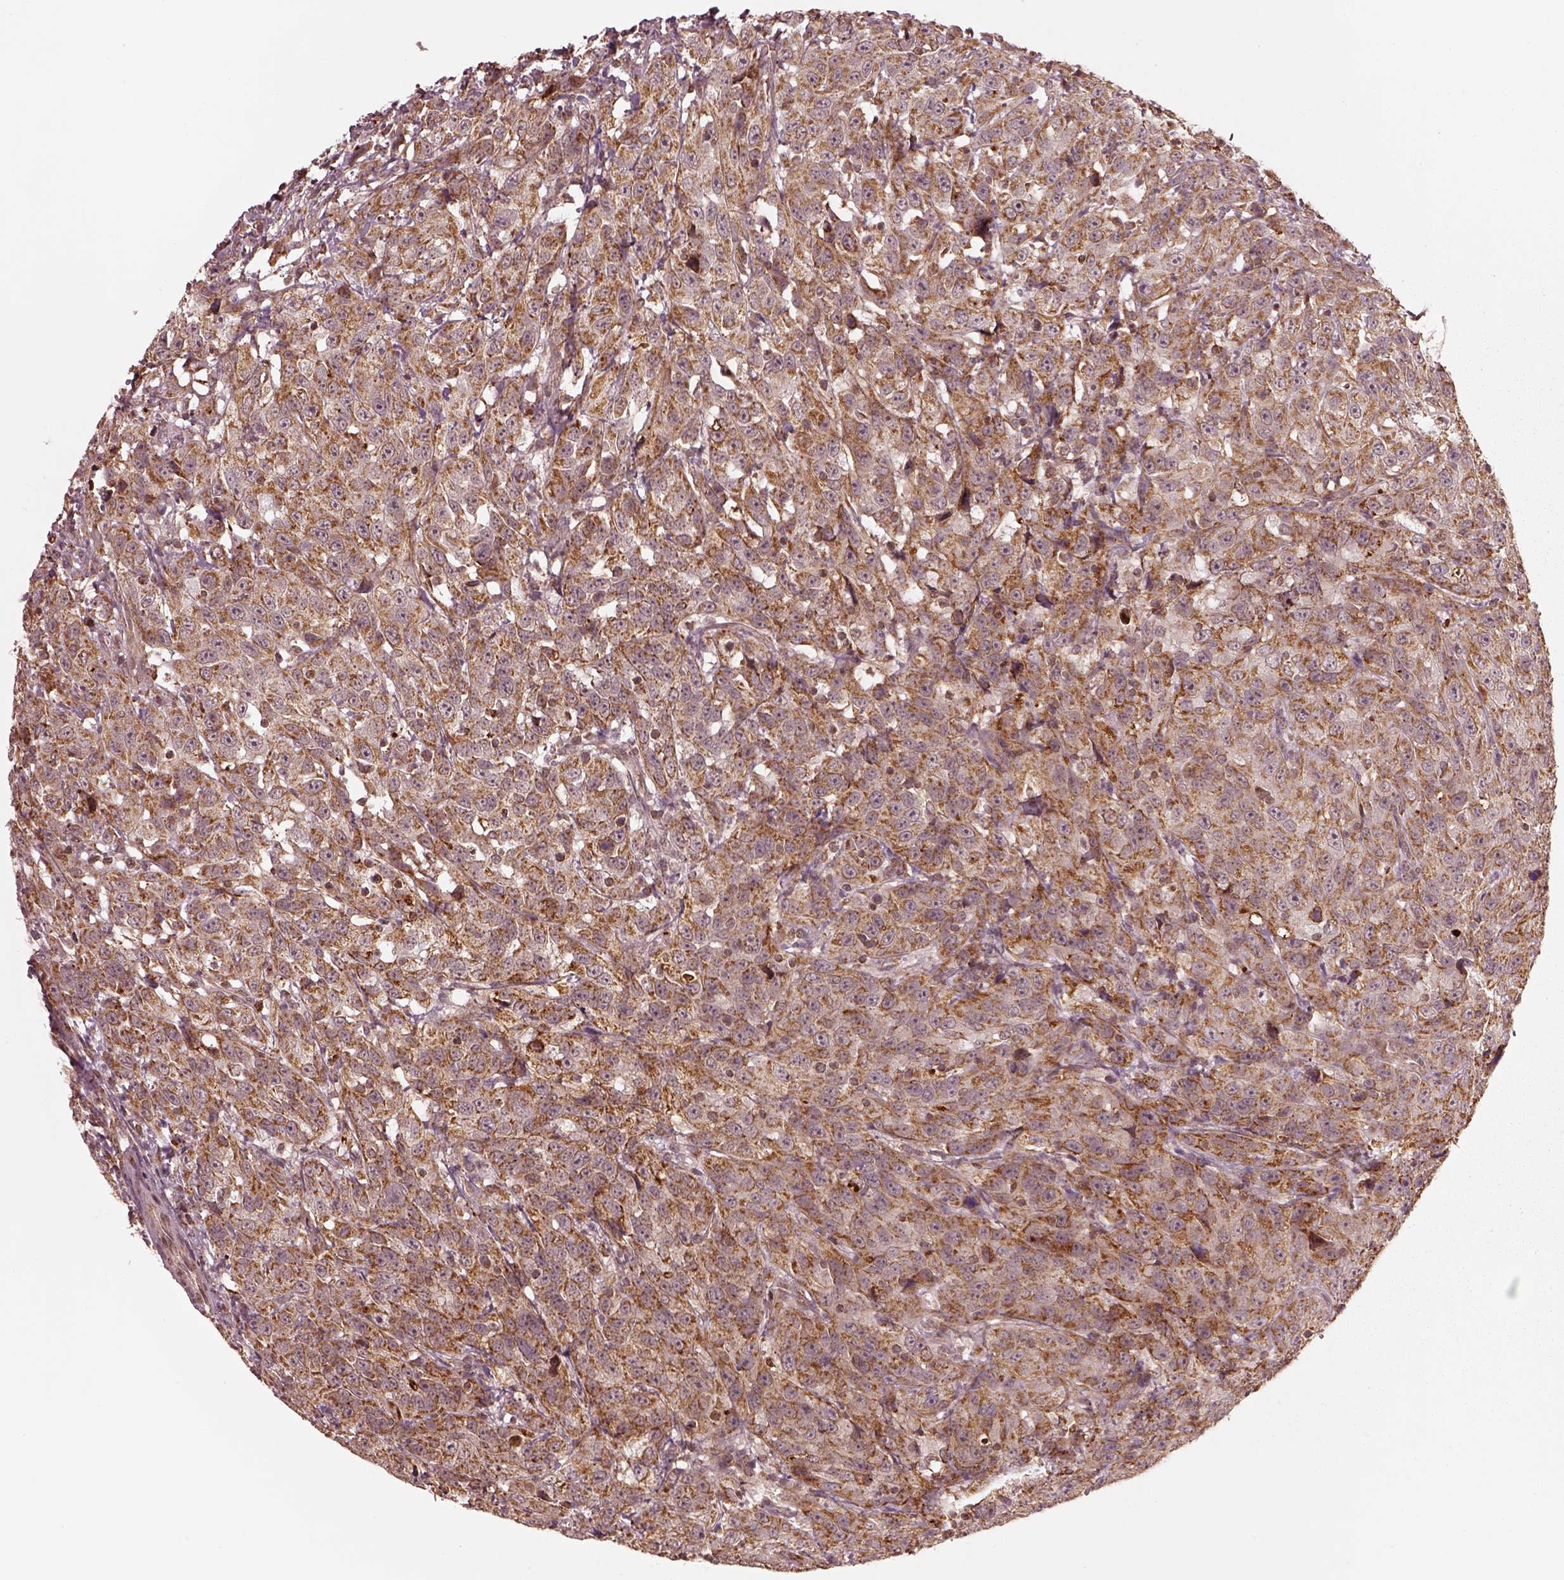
{"staining": {"intensity": "moderate", "quantity": ">75%", "location": "cytoplasmic/membranous"}, "tissue": "urothelial cancer", "cell_type": "Tumor cells", "image_type": "cancer", "snomed": [{"axis": "morphology", "description": "Urothelial carcinoma, NOS"}, {"axis": "morphology", "description": "Urothelial carcinoma, High grade"}, {"axis": "topography", "description": "Urinary bladder"}], "caption": "High-grade urothelial carcinoma stained for a protein (brown) exhibits moderate cytoplasmic/membranous positive positivity in about >75% of tumor cells.", "gene": "SEL1L3", "patient": {"sex": "female", "age": 73}}